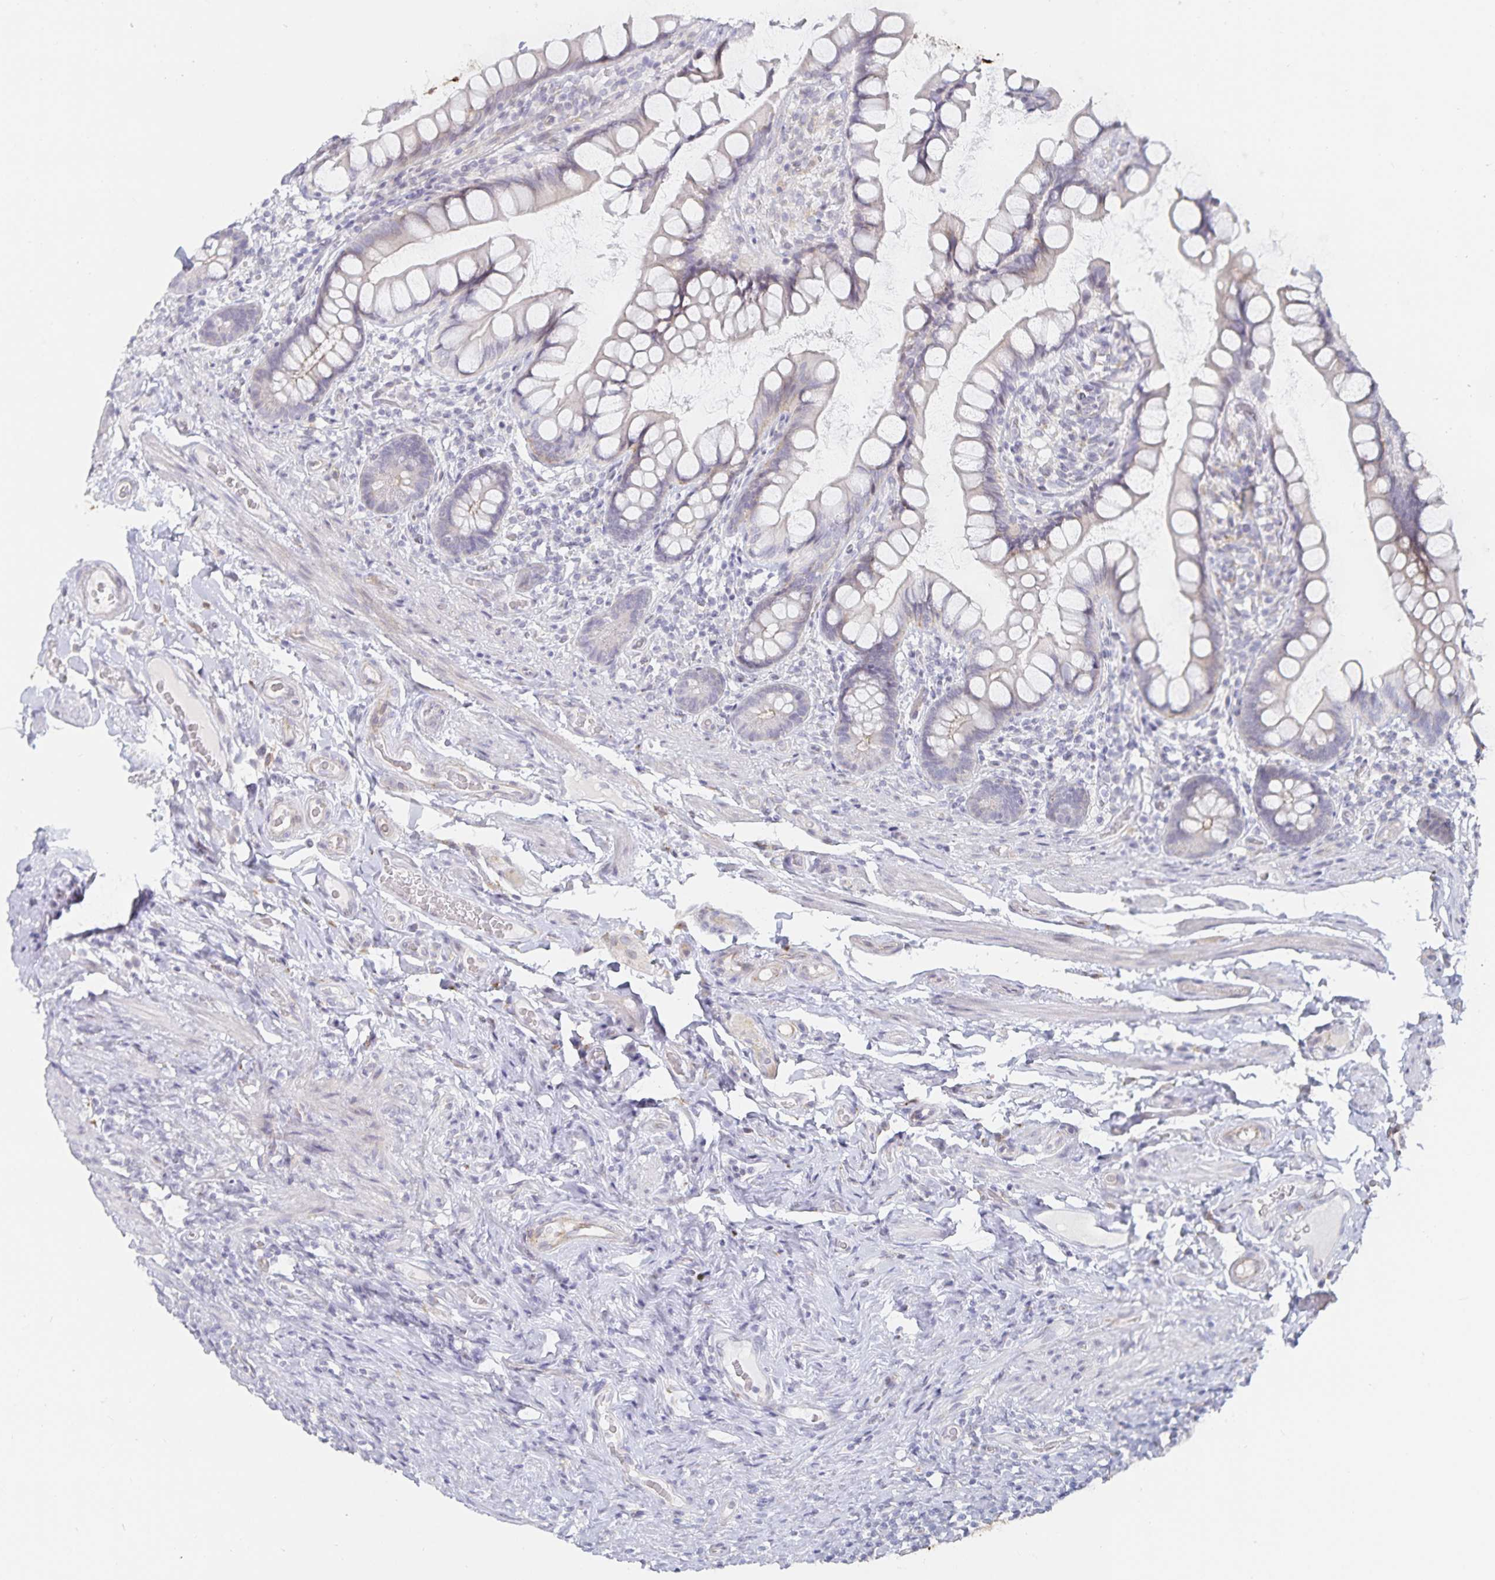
{"staining": {"intensity": "strong", "quantity": "25%-75%", "location": "cytoplasmic/membranous"}, "tissue": "small intestine", "cell_type": "Glandular cells", "image_type": "normal", "snomed": [{"axis": "morphology", "description": "Normal tissue, NOS"}, {"axis": "topography", "description": "Small intestine"}], "caption": "Glandular cells exhibit high levels of strong cytoplasmic/membranous positivity in approximately 25%-75% of cells in normal small intestine.", "gene": "S100G", "patient": {"sex": "male", "age": 70}}